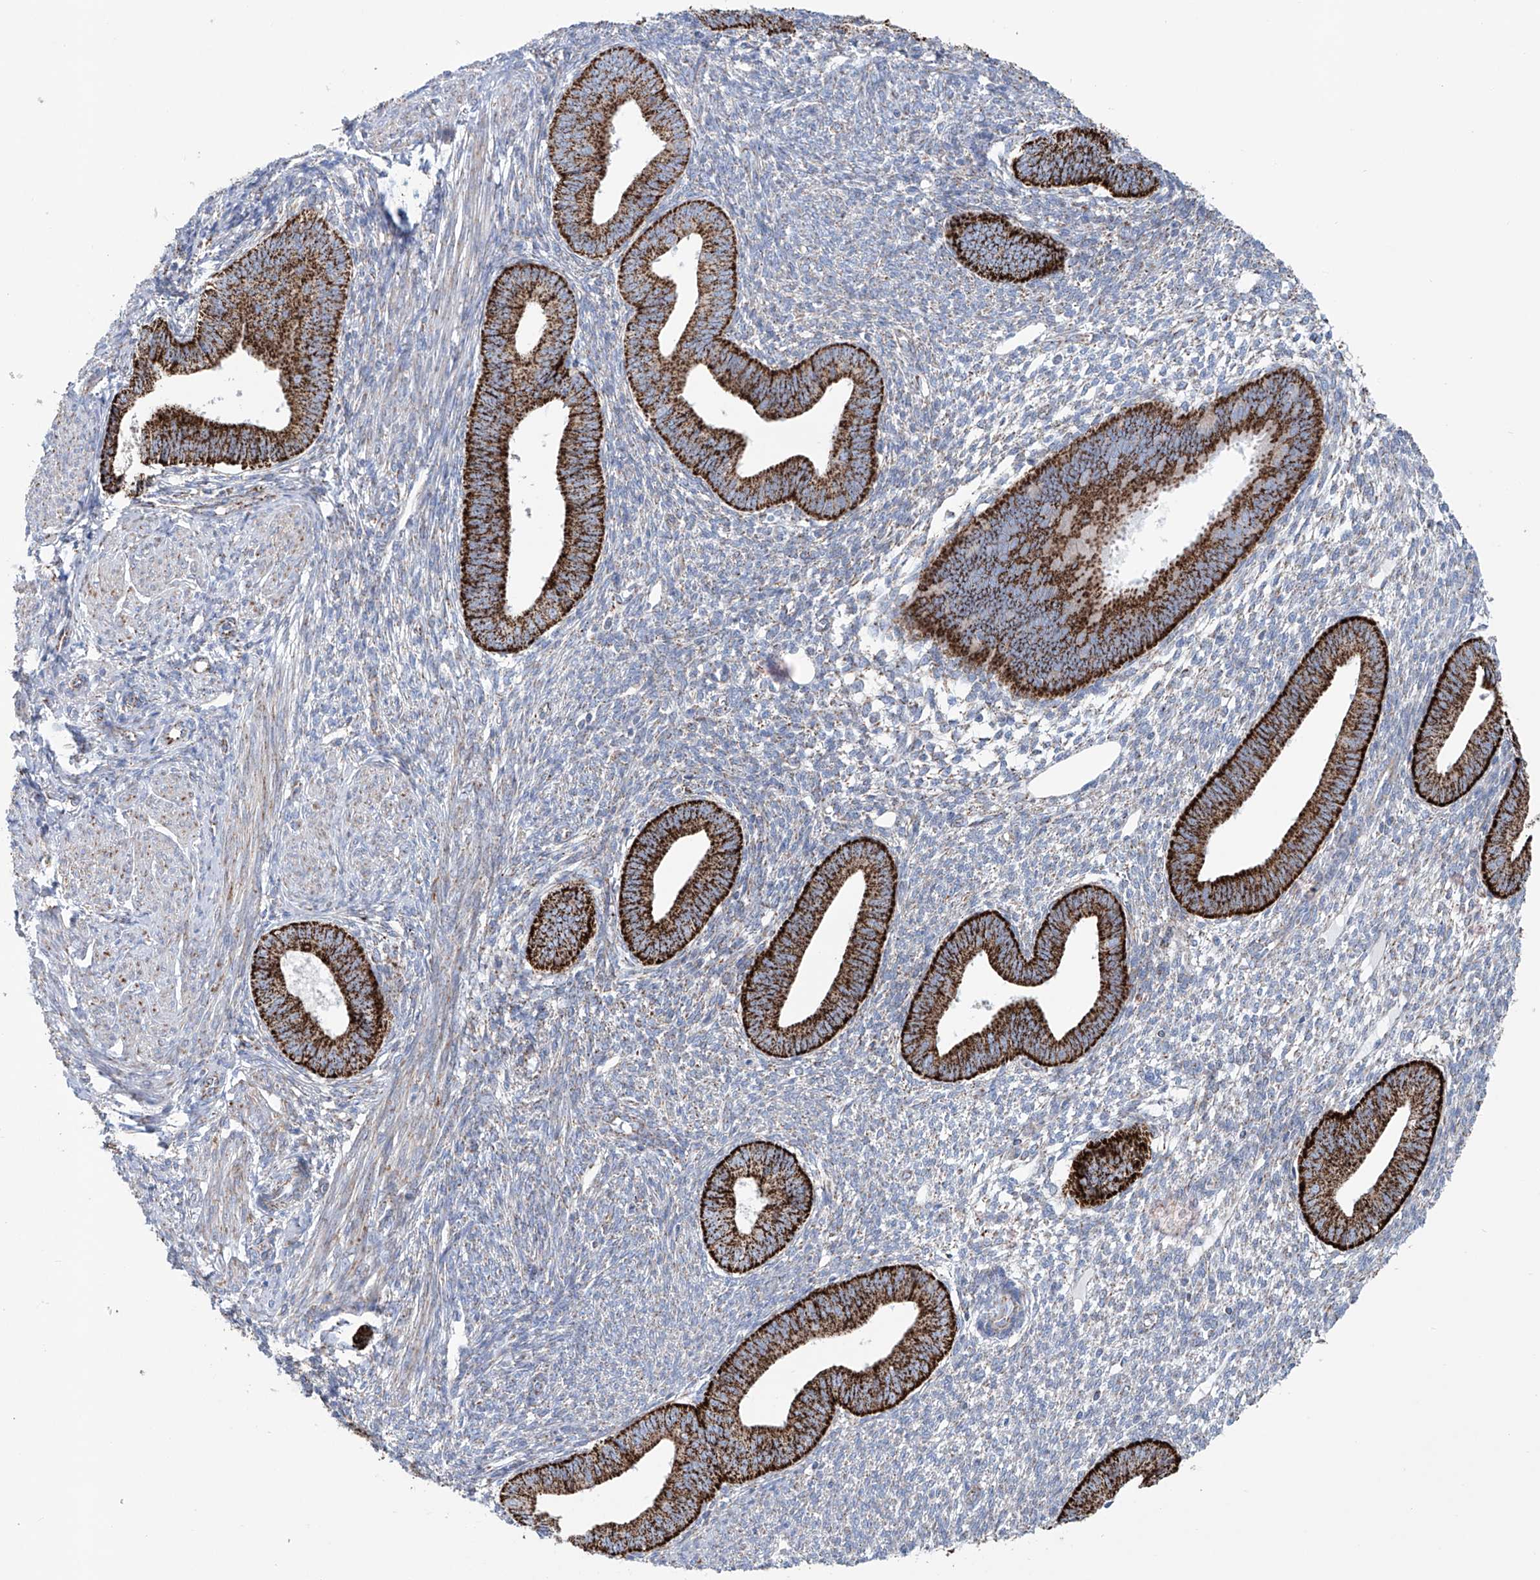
{"staining": {"intensity": "weak", "quantity": "<25%", "location": "cytoplasmic/membranous"}, "tissue": "endometrium", "cell_type": "Cells in endometrial stroma", "image_type": "normal", "snomed": [{"axis": "morphology", "description": "Normal tissue, NOS"}, {"axis": "topography", "description": "Endometrium"}], "caption": "This is an IHC histopathology image of benign endometrium. There is no positivity in cells in endometrial stroma.", "gene": "ALDH6A1", "patient": {"sex": "female", "age": 46}}